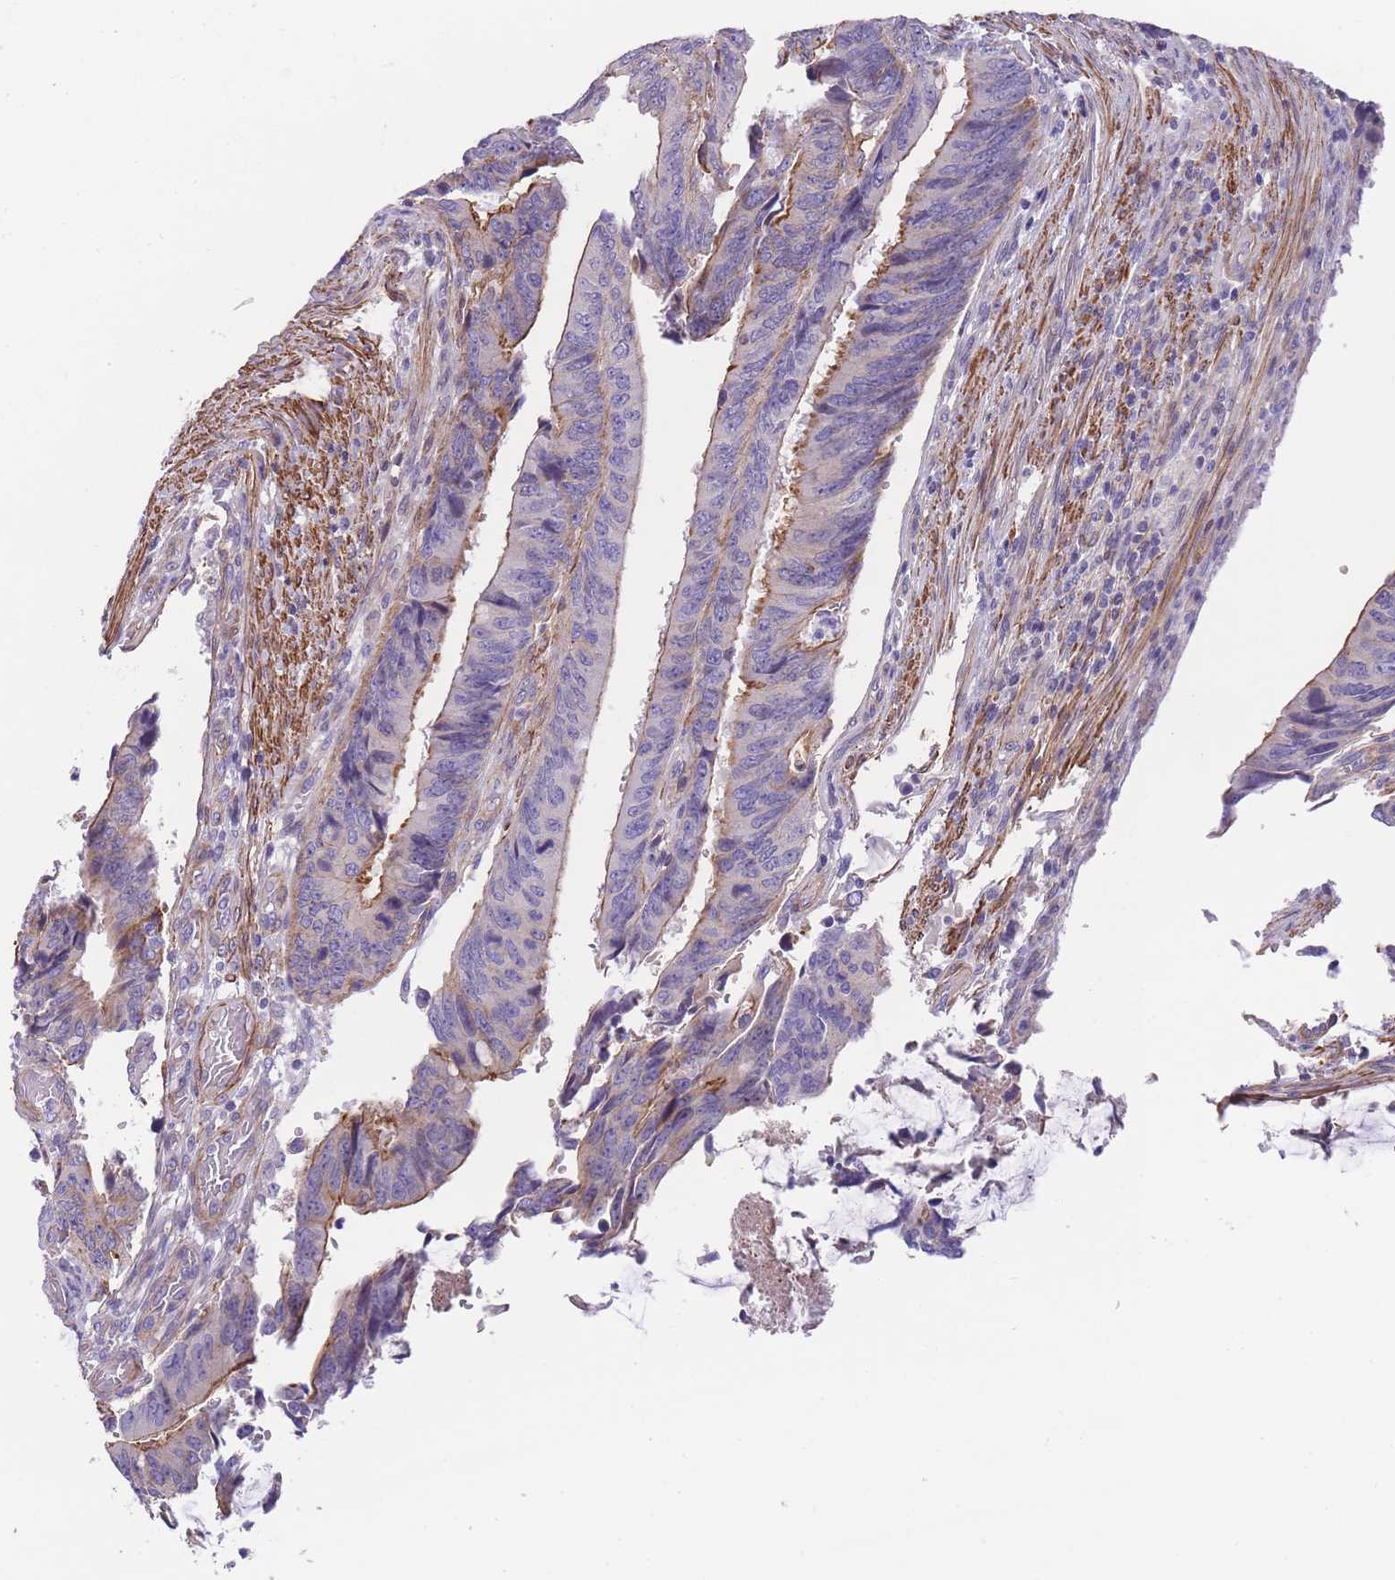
{"staining": {"intensity": "moderate", "quantity": "<25%", "location": "cytoplasmic/membranous"}, "tissue": "colorectal cancer", "cell_type": "Tumor cells", "image_type": "cancer", "snomed": [{"axis": "morphology", "description": "Adenocarcinoma, NOS"}, {"axis": "topography", "description": "Colon"}], "caption": "The micrograph reveals staining of adenocarcinoma (colorectal), revealing moderate cytoplasmic/membranous protein positivity (brown color) within tumor cells.", "gene": "FAM124A", "patient": {"sex": "male", "age": 87}}